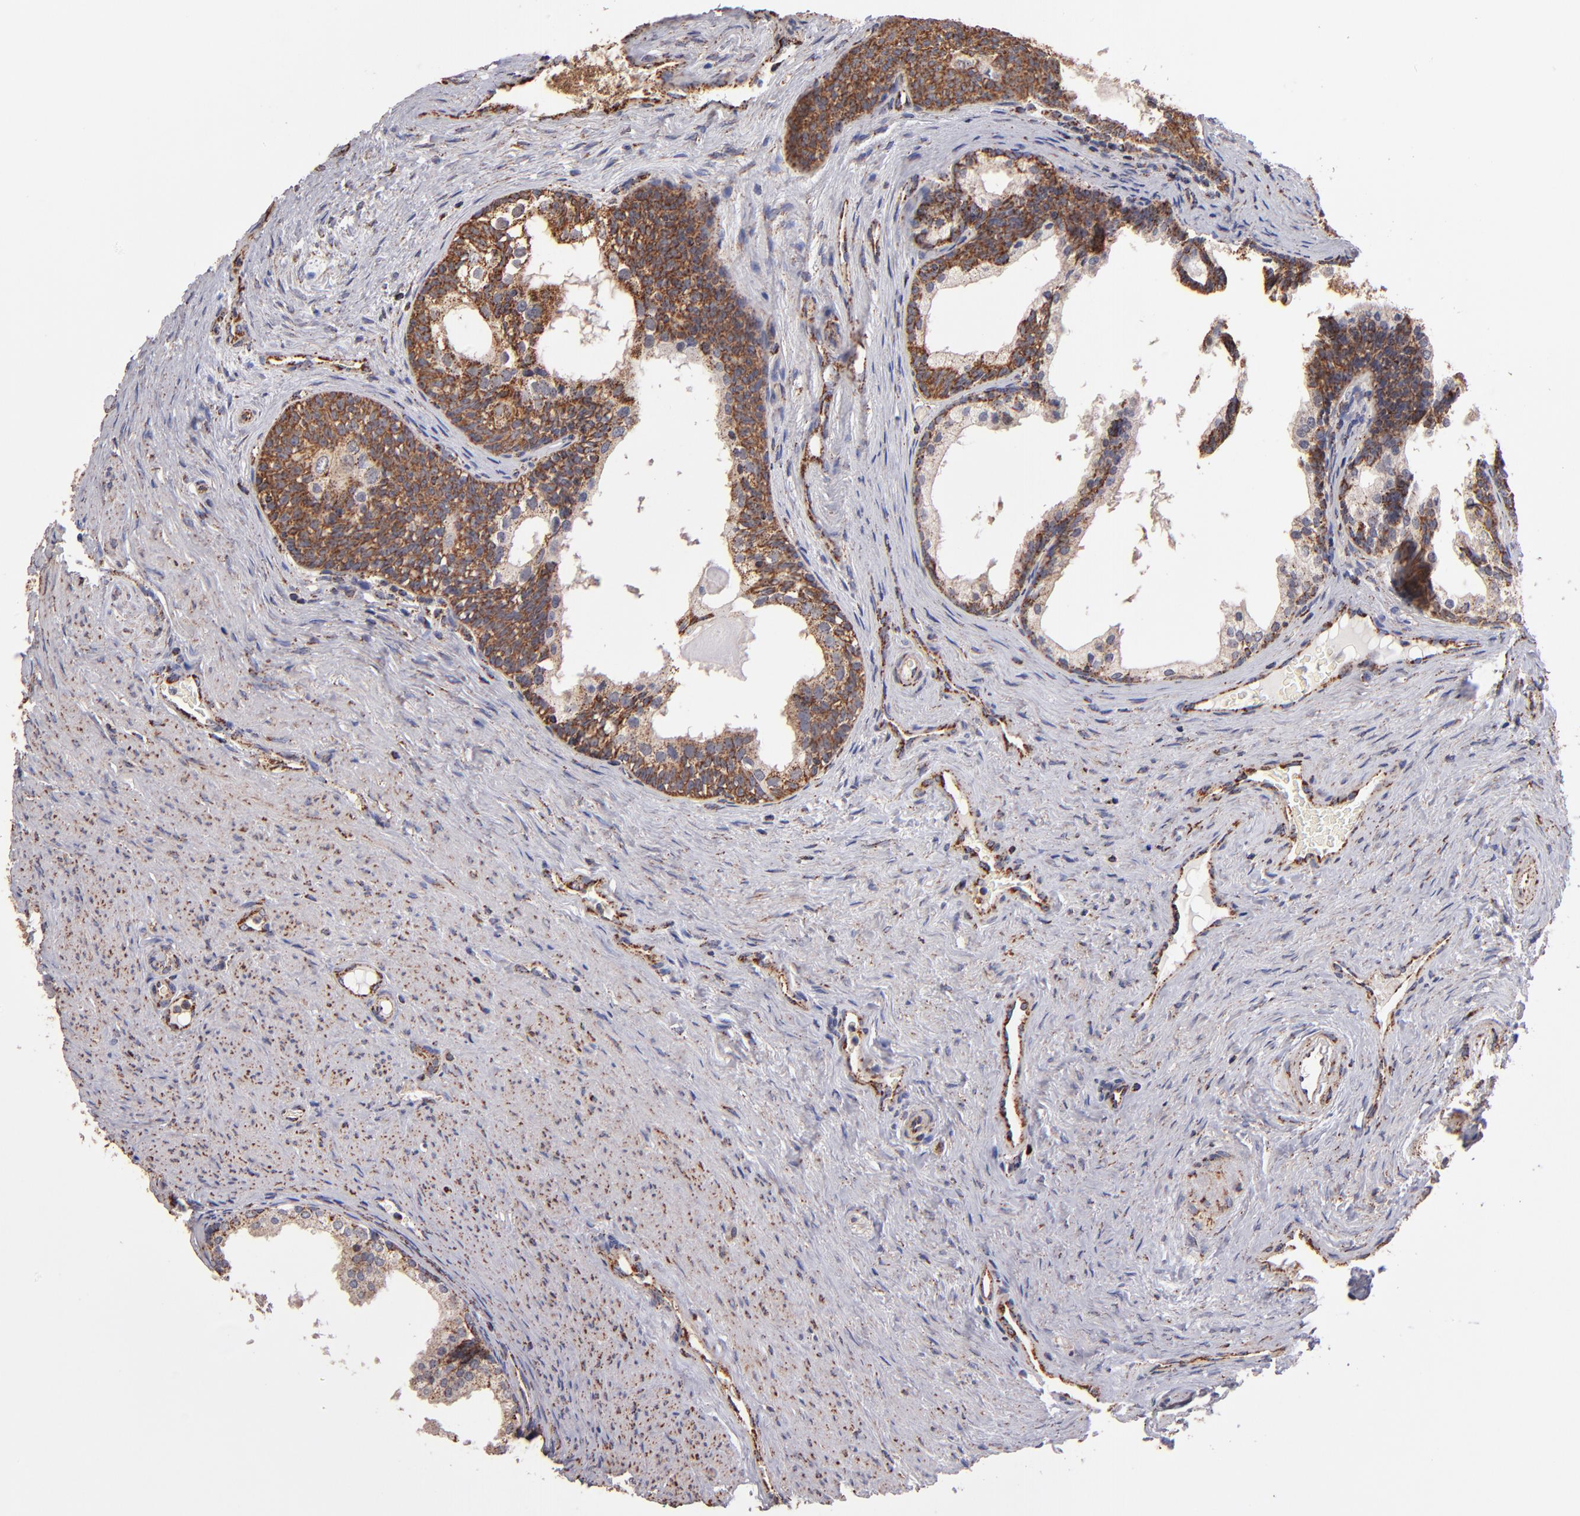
{"staining": {"intensity": "moderate", "quantity": ">75%", "location": "cytoplasmic/membranous"}, "tissue": "prostate cancer", "cell_type": "Tumor cells", "image_type": "cancer", "snomed": [{"axis": "morphology", "description": "Adenocarcinoma, Medium grade"}, {"axis": "topography", "description": "Prostate"}], "caption": "This micrograph displays adenocarcinoma (medium-grade) (prostate) stained with IHC to label a protein in brown. The cytoplasmic/membranous of tumor cells show moderate positivity for the protein. Nuclei are counter-stained blue.", "gene": "DLST", "patient": {"sex": "male", "age": 60}}